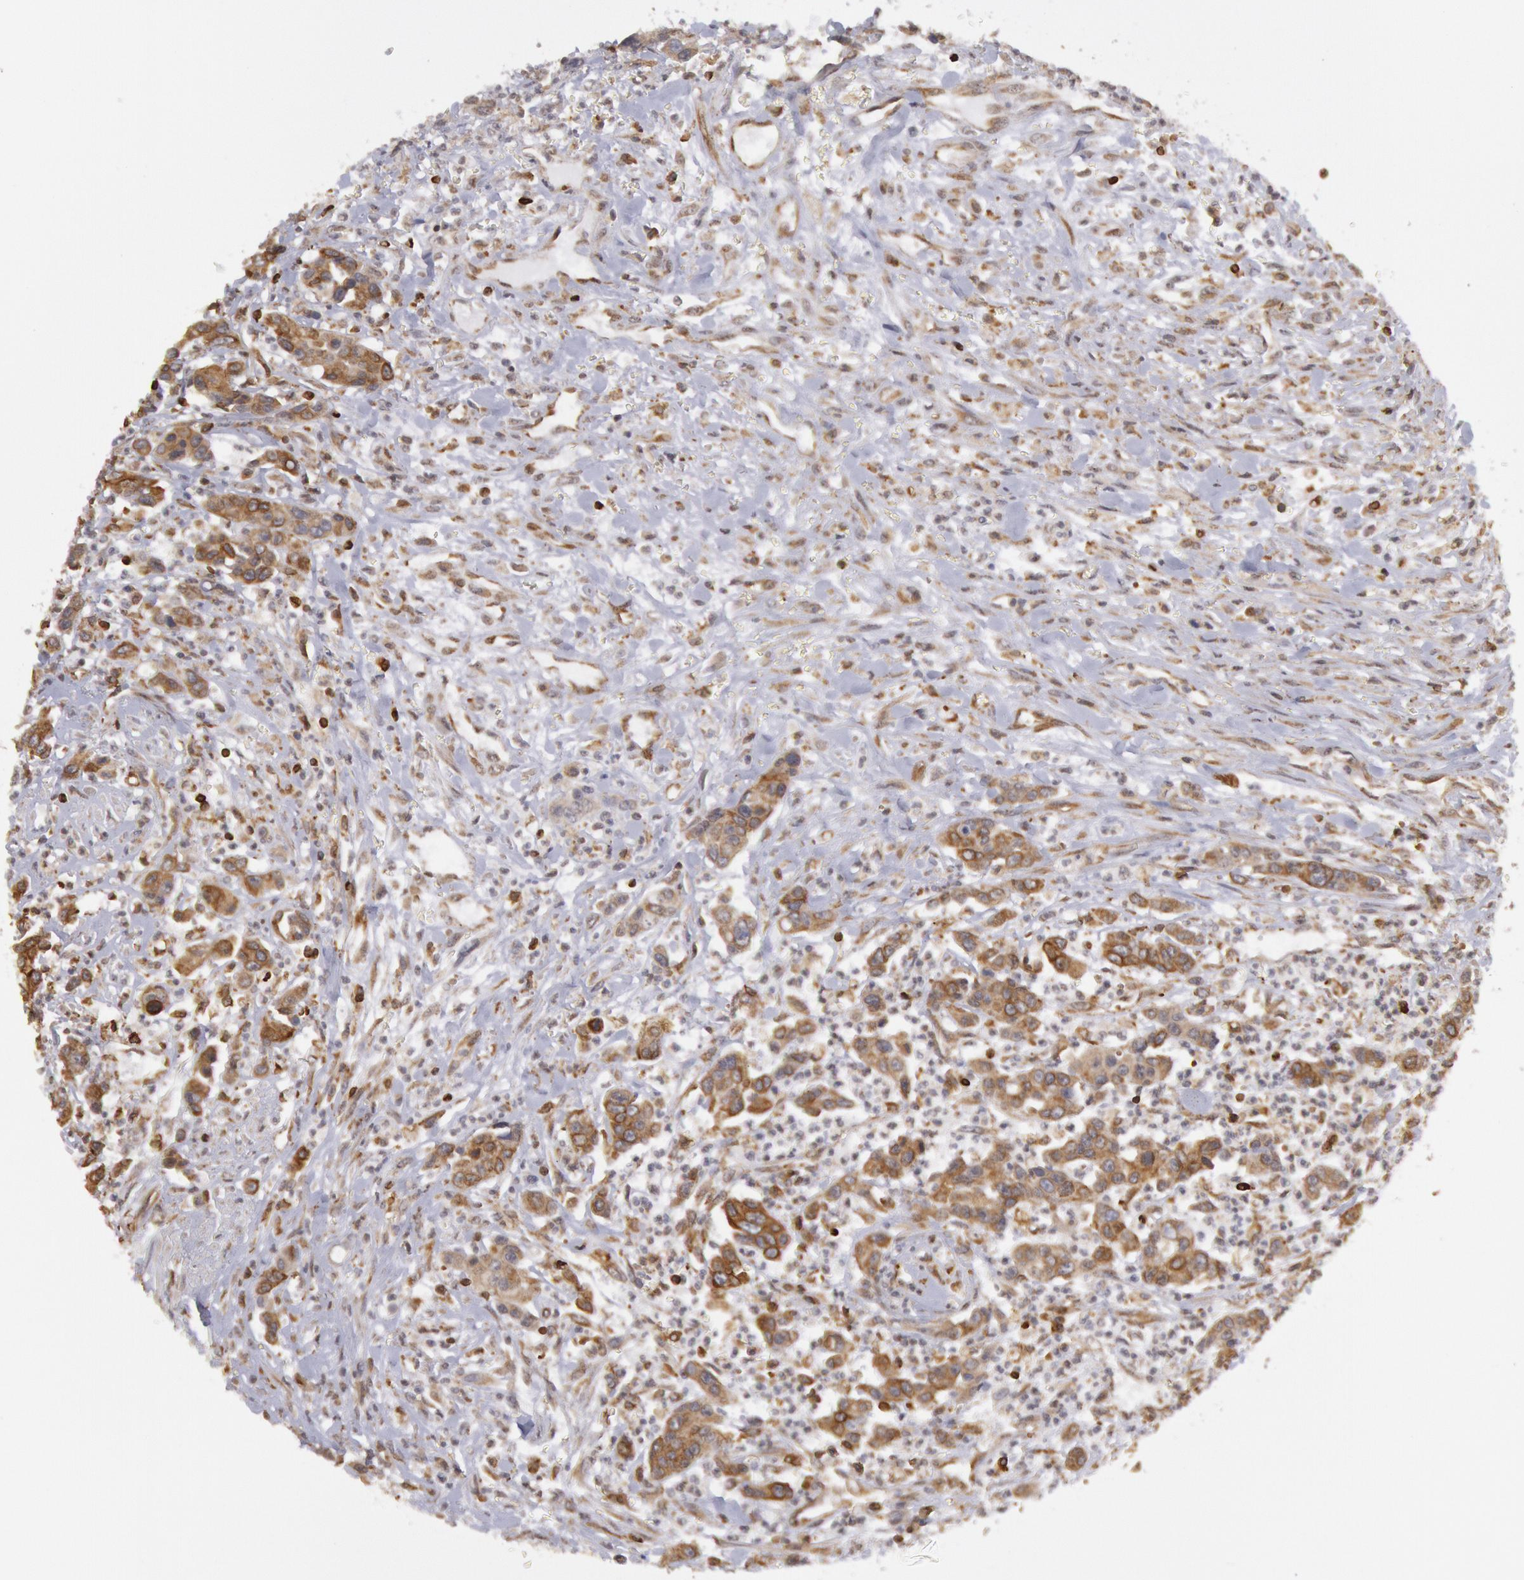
{"staining": {"intensity": "weak", "quantity": ">75%", "location": "cytoplasmic/membranous"}, "tissue": "urothelial cancer", "cell_type": "Tumor cells", "image_type": "cancer", "snomed": [{"axis": "morphology", "description": "Urothelial carcinoma, High grade"}, {"axis": "topography", "description": "Urinary bladder"}], "caption": "Immunohistochemistry (IHC) staining of urothelial carcinoma (high-grade), which displays low levels of weak cytoplasmic/membranous positivity in about >75% of tumor cells indicating weak cytoplasmic/membranous protein expression. The staining was performed using DAB (3,3'-diaminobenzidine) (brown) for protein detection and nuclei were counterstained in hematoxylin (blue).", "gene": "TAP2", "patient": {"sex": "male", "age": 86}}